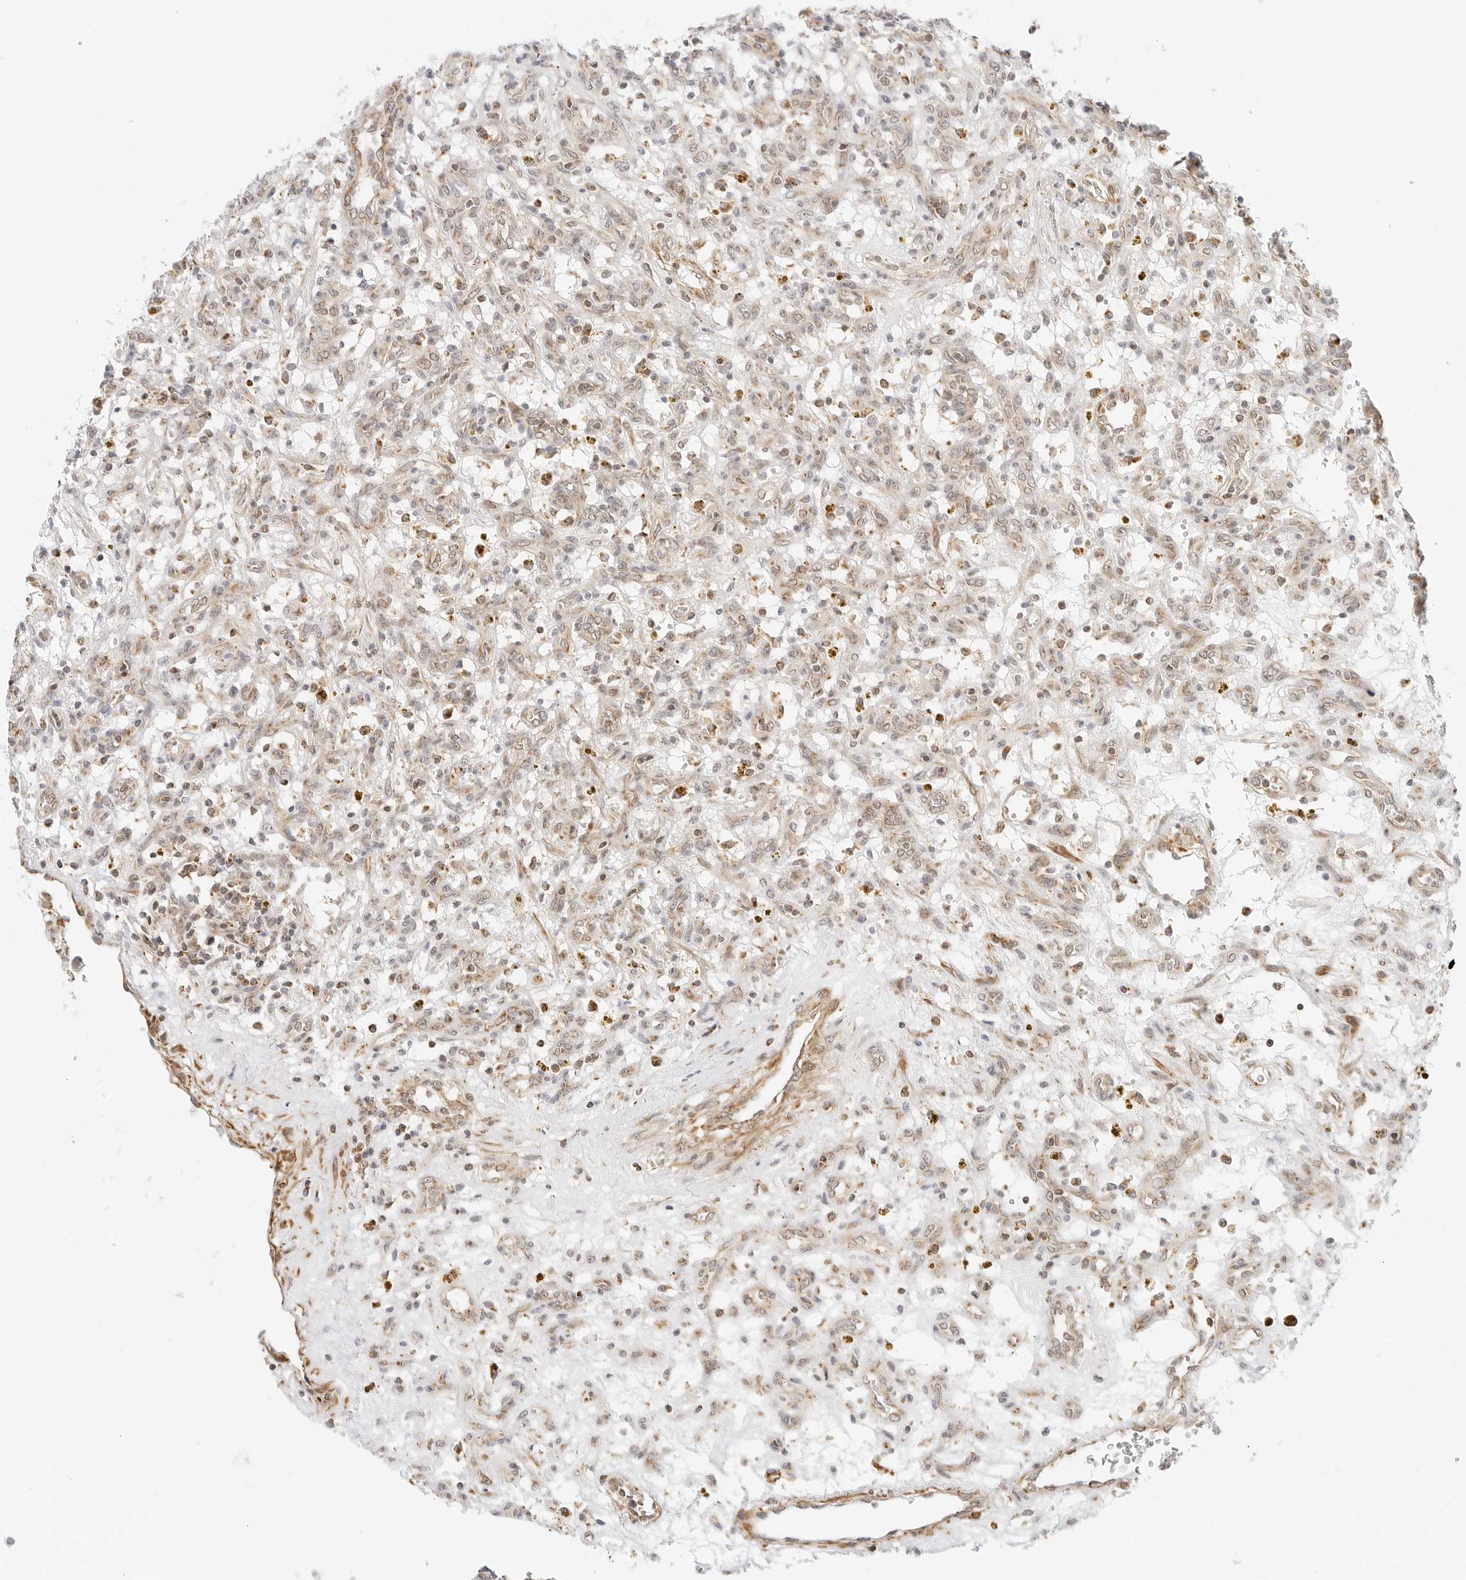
{"staining": {"intensity": "weak", "quantity": ">75%", "location": "cytoplasmic/membranous,nuclear"}, "tissue": "renal cancer", "cell_type": "Tumor cells", "image_type": "cancer", "snomed": [{"axis": "morphology", "description": "Adenocarcinoma, NOS"}, {"axis": "topography", "description": "Kidney"}], "caption": "DAB (3,3'-diaminobenzidine) immunohistochemical staining of renal cancer shows weak cytoplasmic/membranous and nuclear protein staining in about >75% of tumor cells. (DAB = brown stain, brightfield microscopy at high magnification).", "gene": "GORAB", "patient": {"sex": "female", "age": 57}}